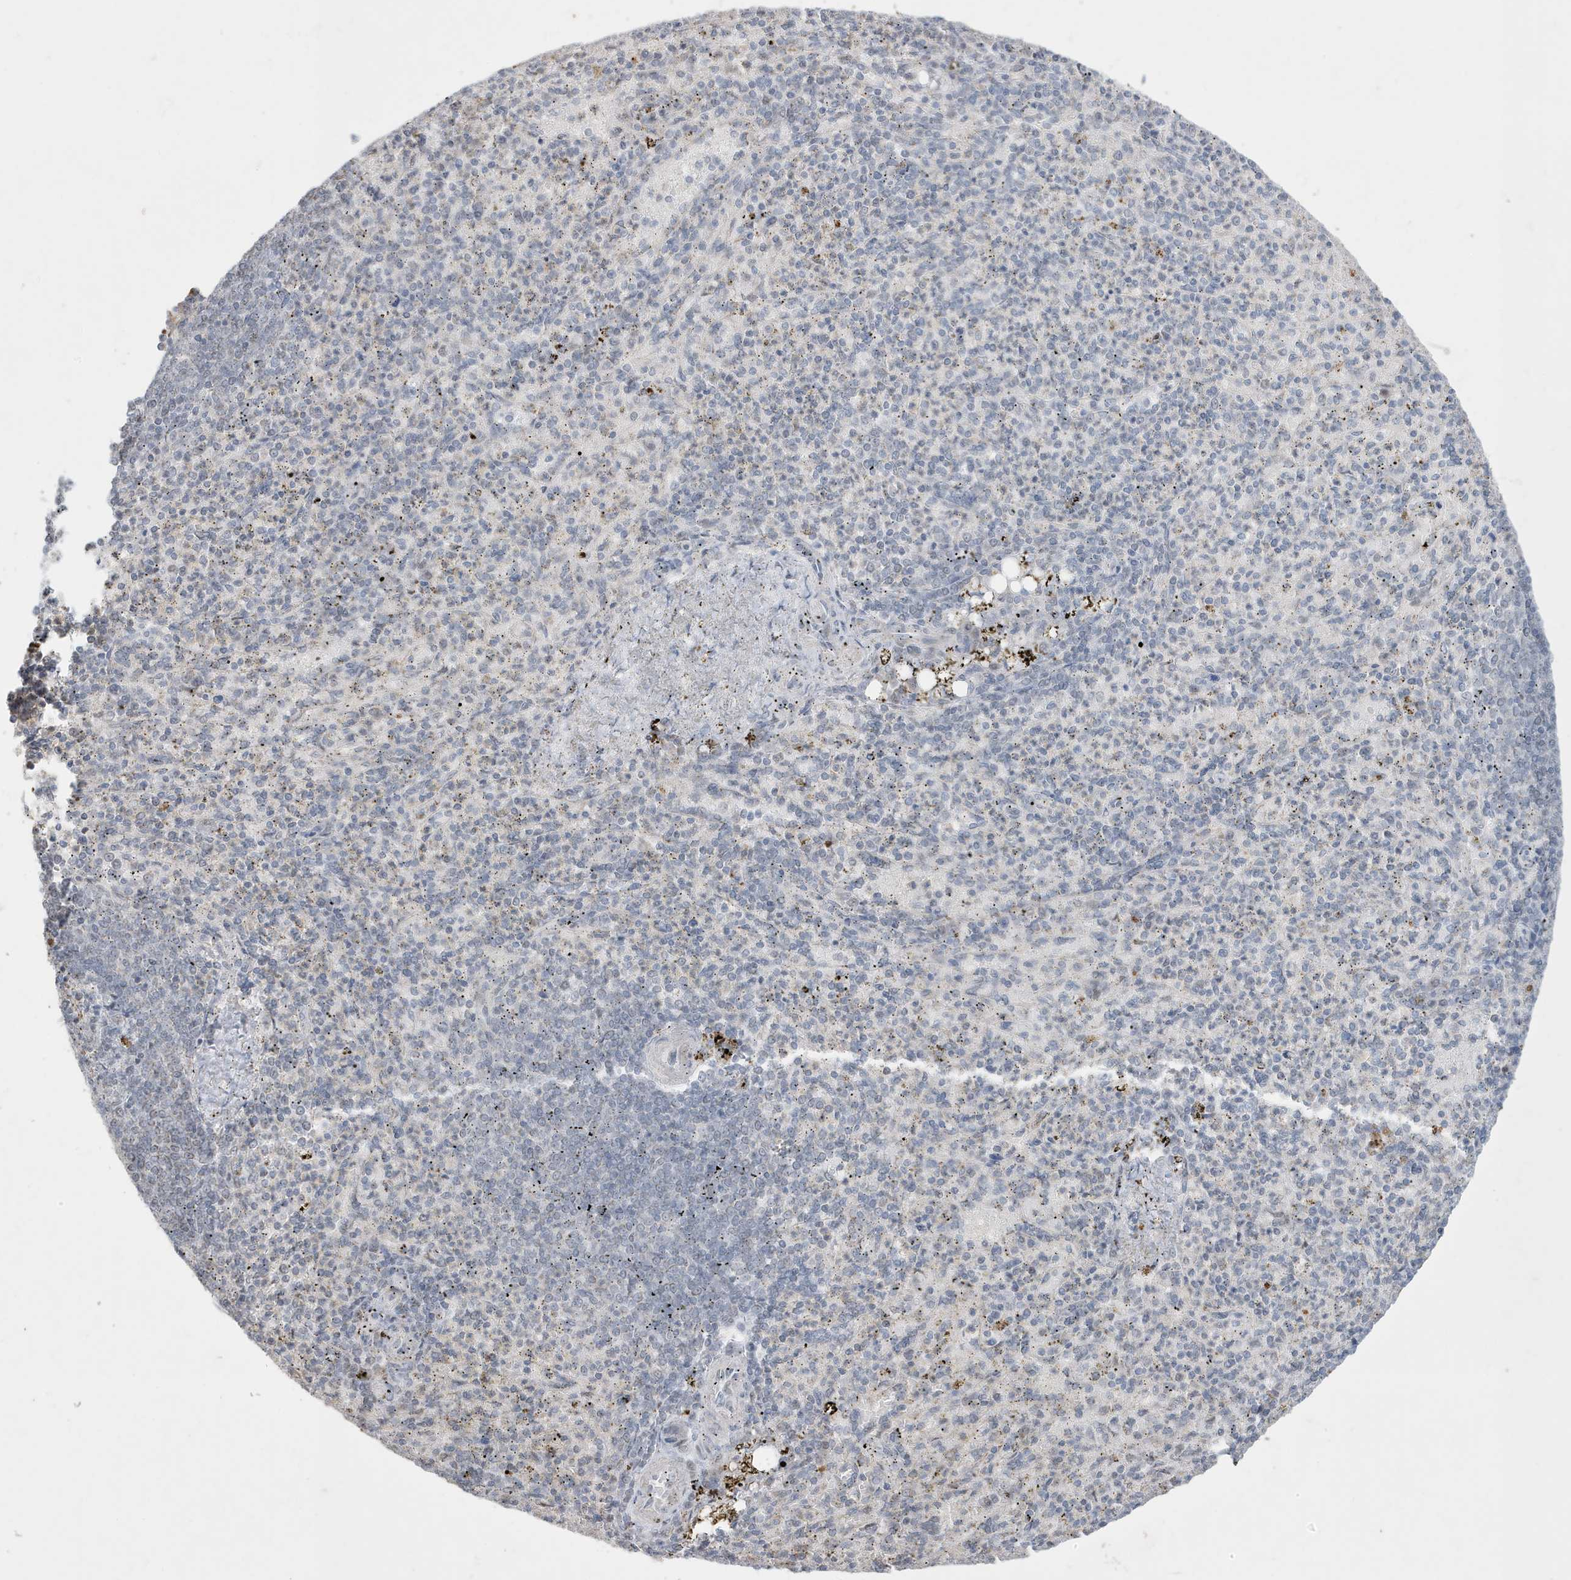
{"staining": {"intensity": "negative", "quantity": "none", "location": "none"}, "tissue": "spleen", "cell_type": "Cells in red pulp", "image_type": "normal", "snomed": [{"axis": "morphology", "description": "Normal tissue, NOS"}, {"axis": "topography", "description": "Spleen"}], "caption": "Spleen was stained to show a protein in brown. There is no significant positivity in cells in red pulp. (IHC, brightfield microscopy, high magnification).", "gene": "FNDC1", "patient": {"sex": "female", "age": 74}}